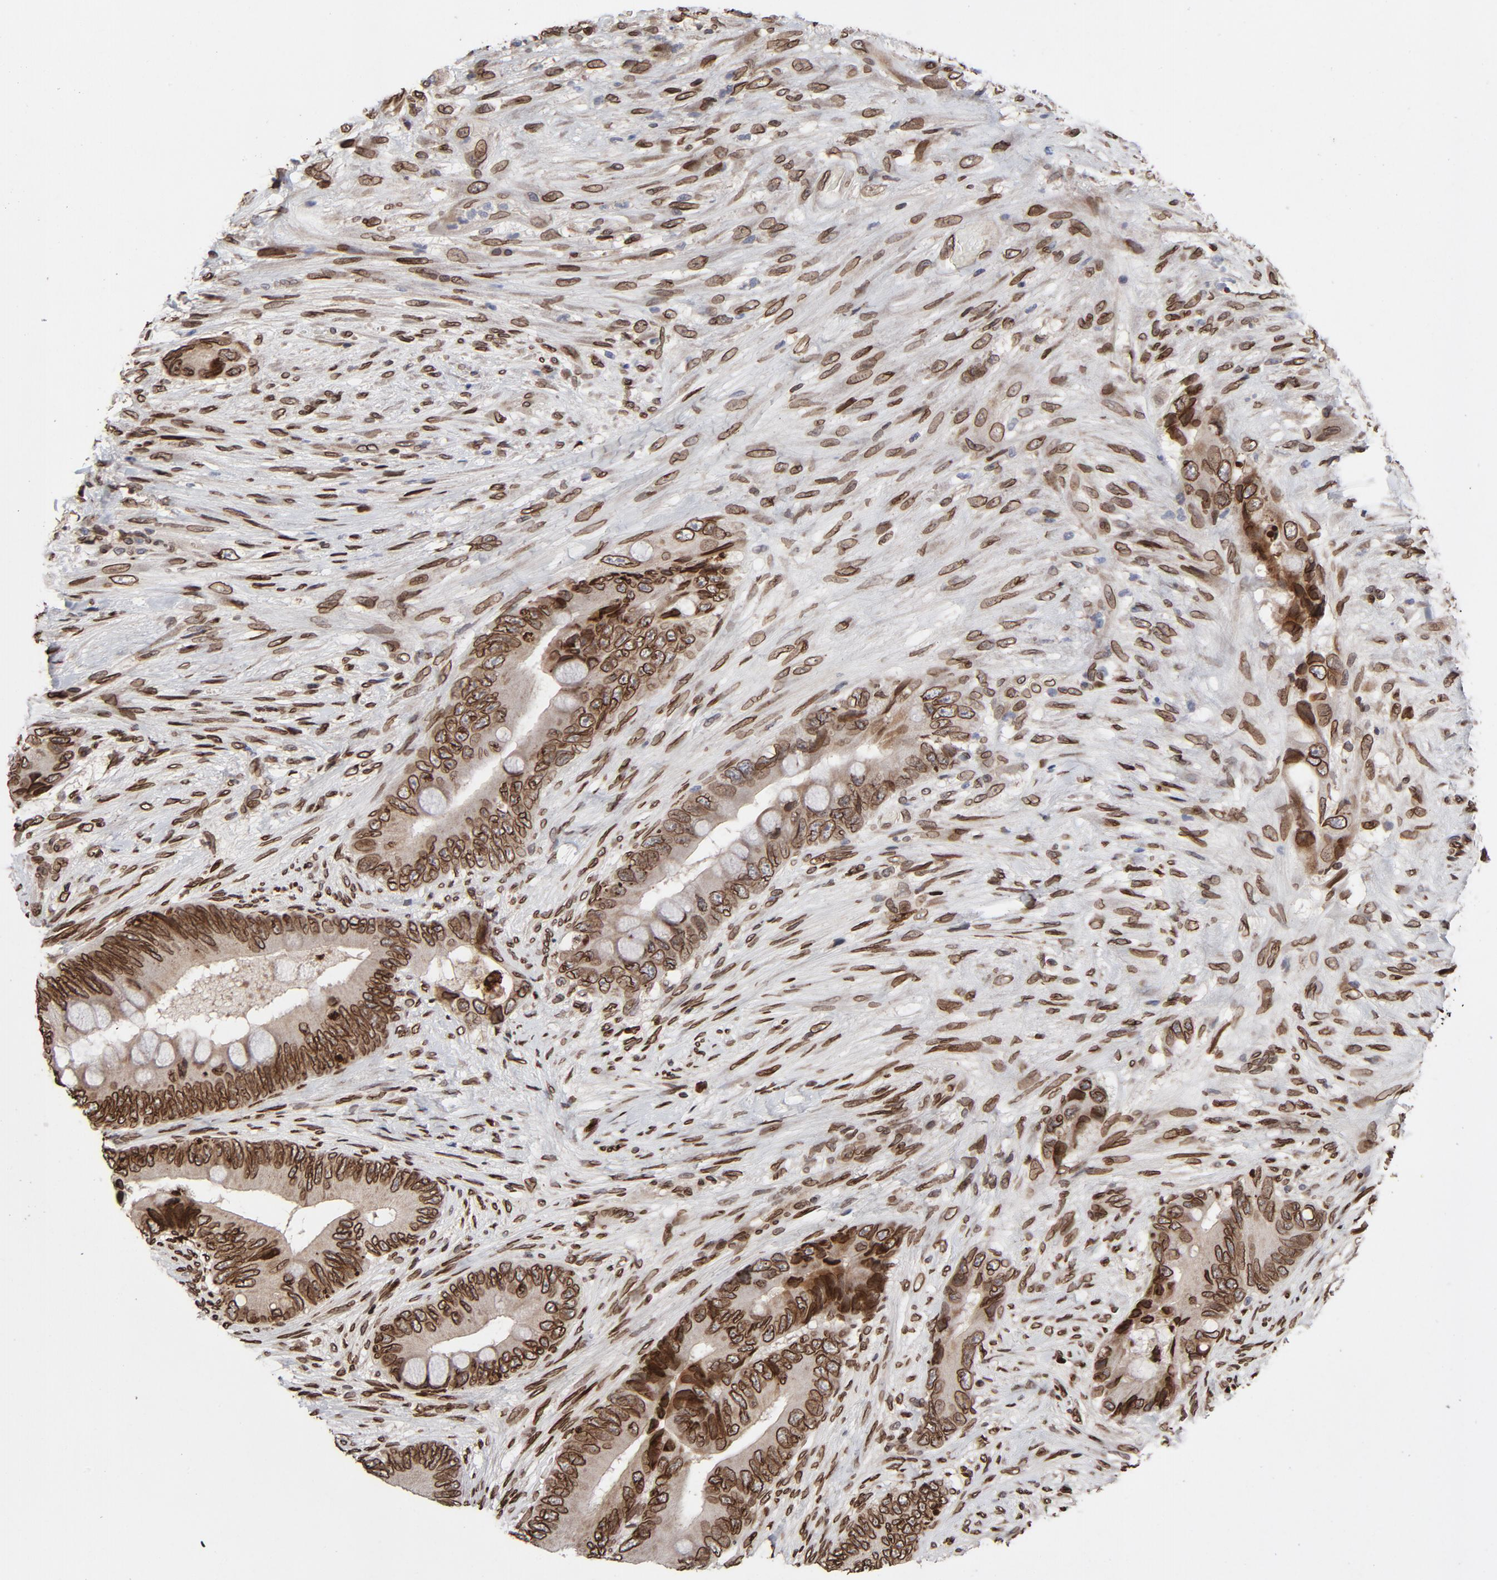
{"staining": {"intensity": "strong", "quantity": ">75%", "location": "cytoplasmic/membranous,nuclear"}, "tissue": "colorectal cancer", "cell_type": "Tumor cells", "image_type": "cancer", "snomed": [{"axis": "morphology", "description": "Adenocarcinoma, NOS"}, {"axis": "topography", "description": "Rectum"}], "caption": "This image exhibits immunohistochemistry staining of colorectal cancer, with high strong cytoplasmic/membranous and nuclear expression in about >75% of tumor cells.", "gene": "LMNA", "patient": {"sex": "female", "age": 77}}